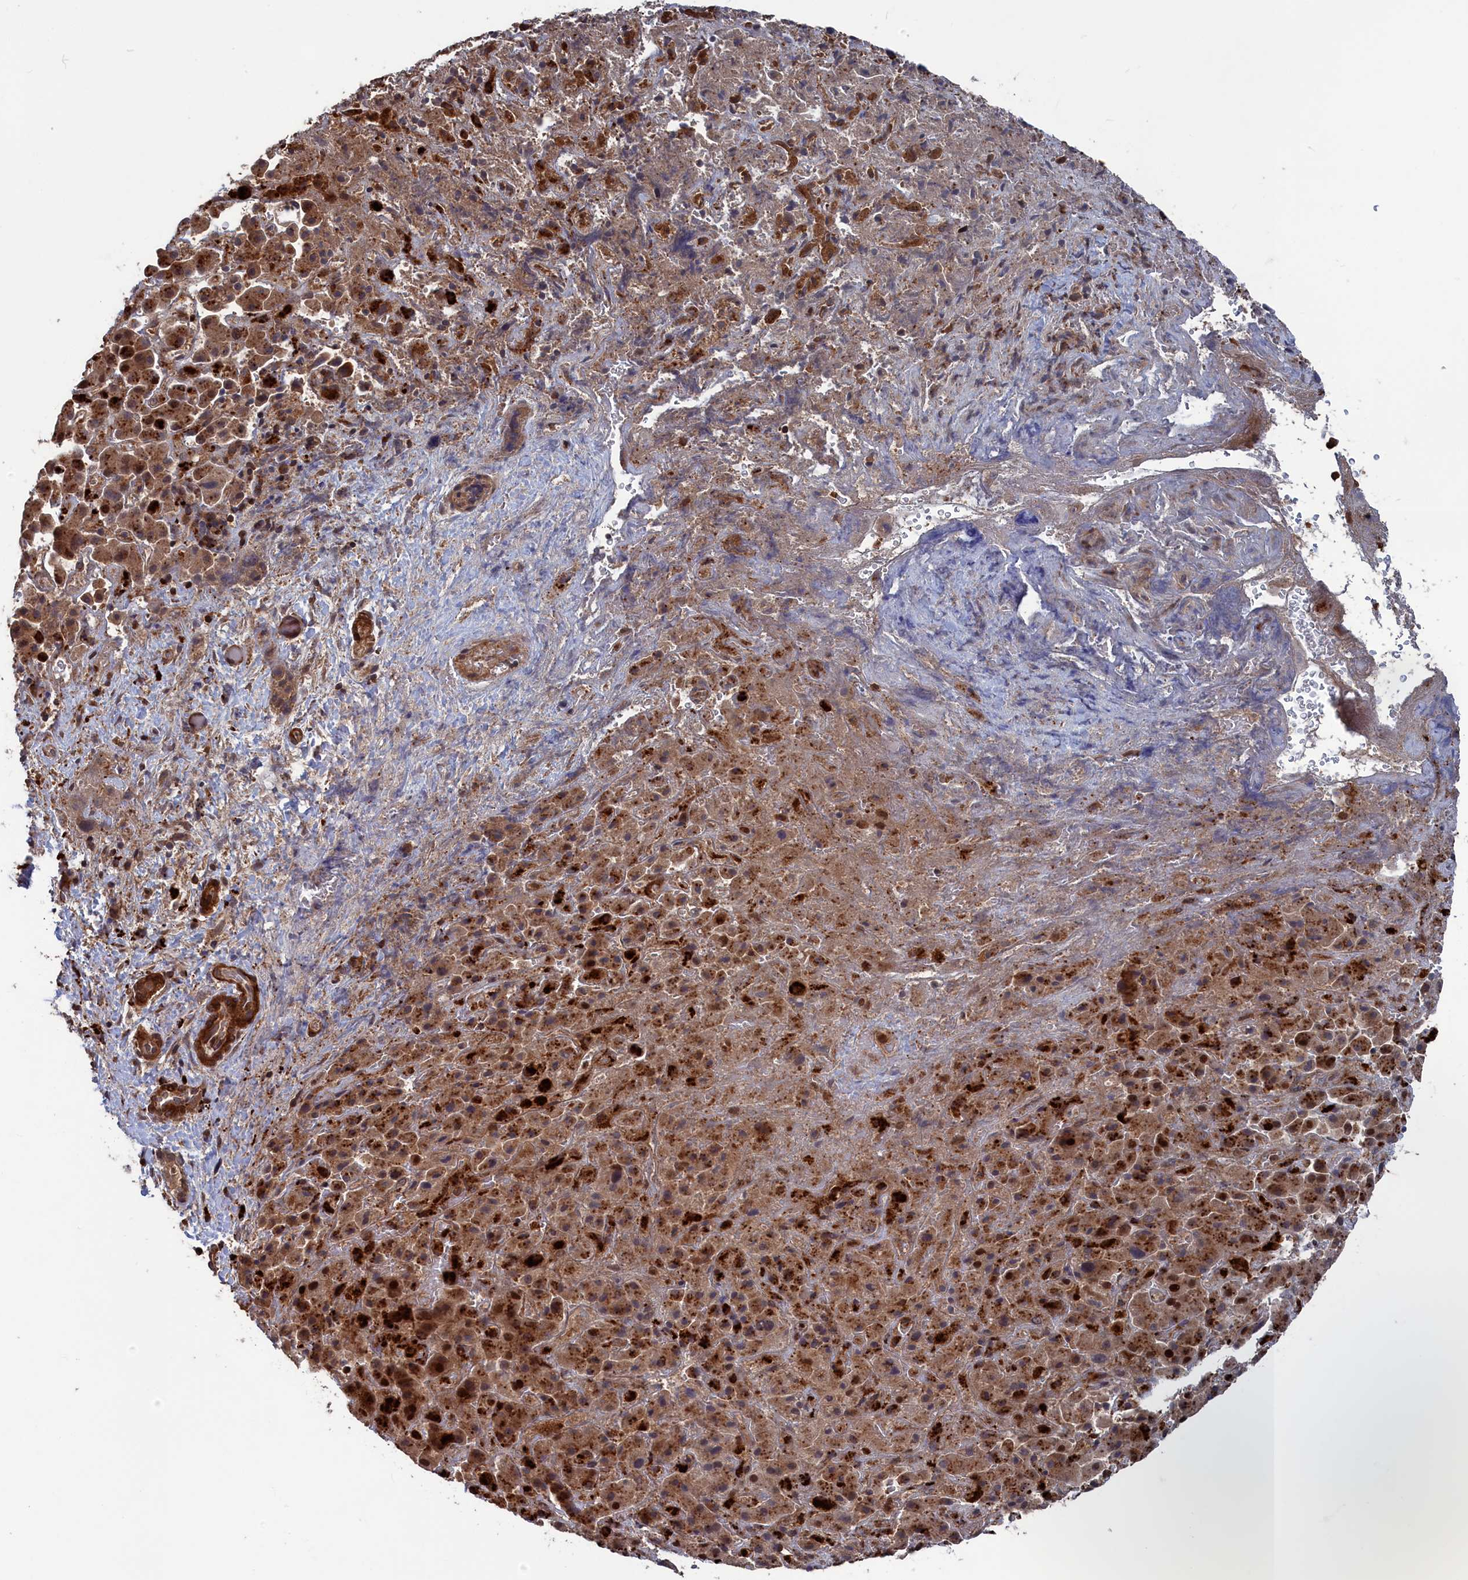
{"staining": {"intensity": "moderate", "quantity": ">75%", "location": "cytoplasmic/membranous"}, "tissue": "liver cancer", "cell_type": "Tumor cells", "image_type": "cancer", "snomed": [{"axis": "morphology", "description": "Cholangiocarcinoma"}, {"axis": "topography", "description": "Liver"}], "caption": "Moderate cytoplasmic/membranous positivity is present in approximately >75% of tumor cells in liver cancer (cholangiocarcinoma).", "gene": "PLA2G15", "patient": {"sex": "female", "age": 52}}